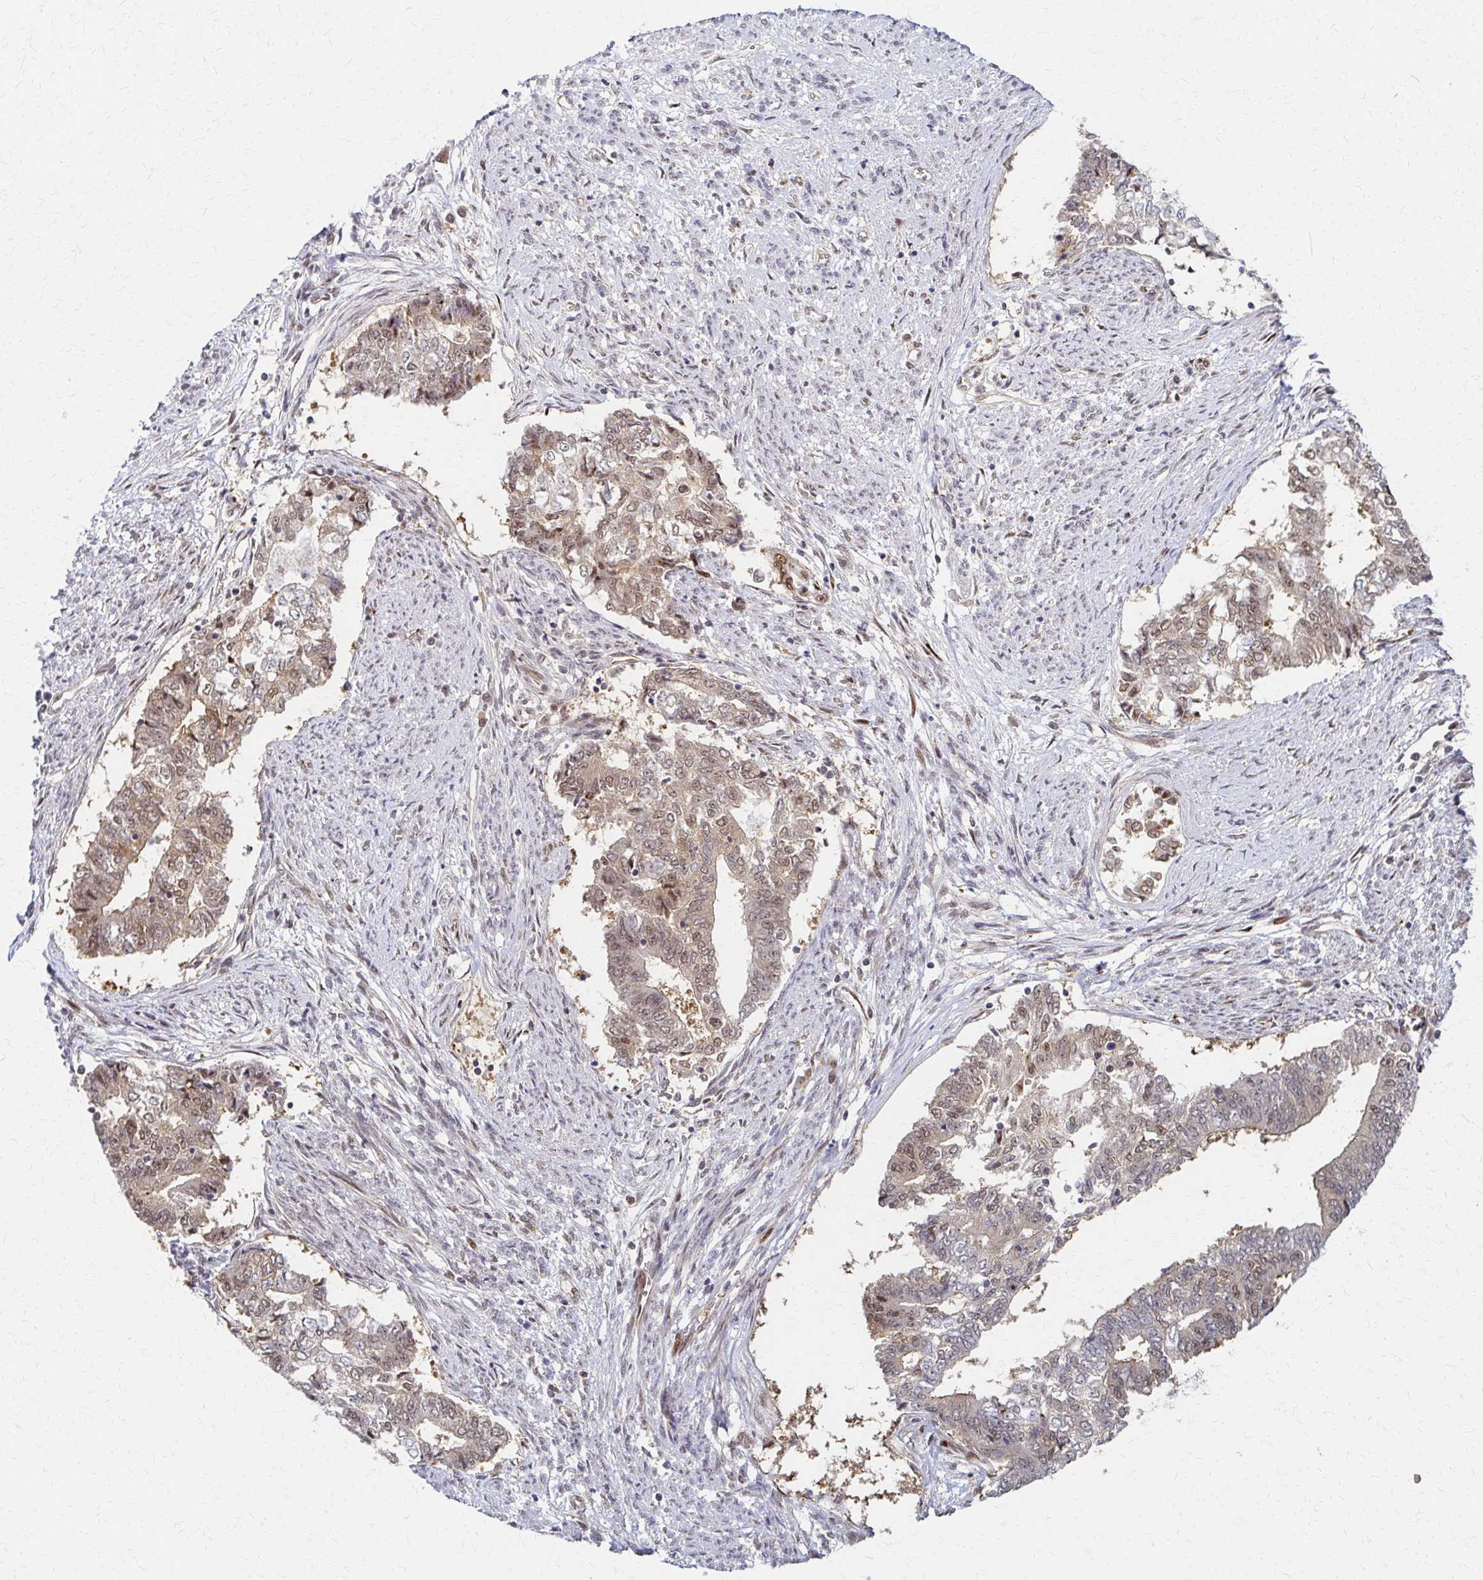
{"staining": {"intensity": "moderate", "quantity": ">75%", "location": "nuclear"}, "tissue": "endometrial cancer", "cell_type": "Tumor cells", "image_type": "cancer", "snomed": [{"axis": "morphology", "description": "Adenocarcinoma, NOS"}, {"axis": "topography", "description": "Endometrium"}], "caption": "Human endometrial cancer (adenocarcinoma) stained with a brown dye demonstrates moderate nuclear positive expression in approximately >75% of tumor cells.", "gene": "PSMD7", "patient": {"sex": "female", "age": 65}}